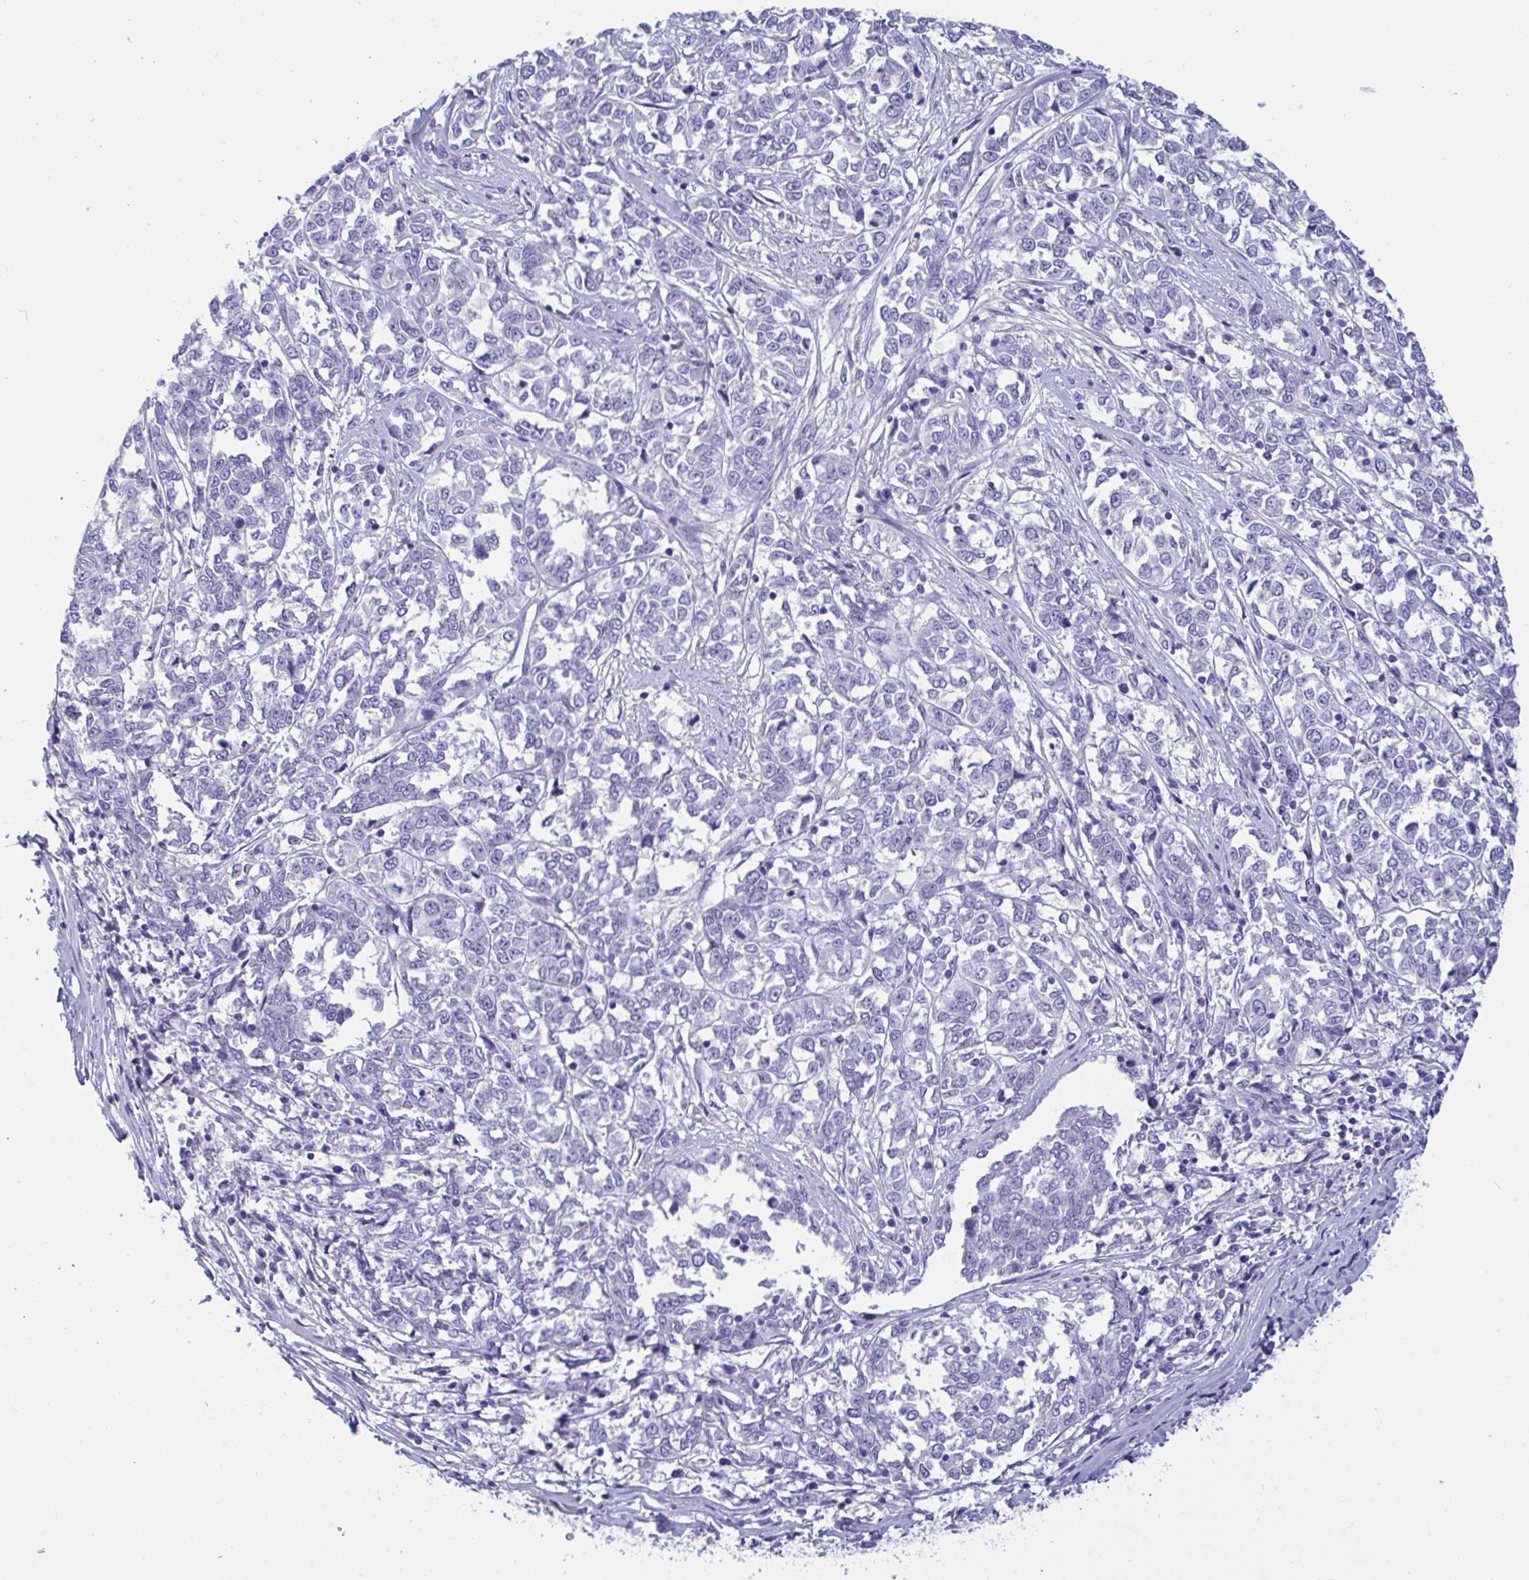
{"staining": {"intensity": "negative", "quantity": "none", "location": "none"}, "tissue": "melanoma", "cell_type": "Tumor cells", "image_type": "cancer", "snomed": [{"axis": "morphology", "description": "Malignant melanoma, NOS"}, {"axis": "topography", "description": "Skin"}], "caption": "Malignant melanoma stained for a protein using immunohistochemistry (IHC) displays no positivity tumor cells.", "gene": "PRDM9", "patient": {"sex": "female", "age": 72}}